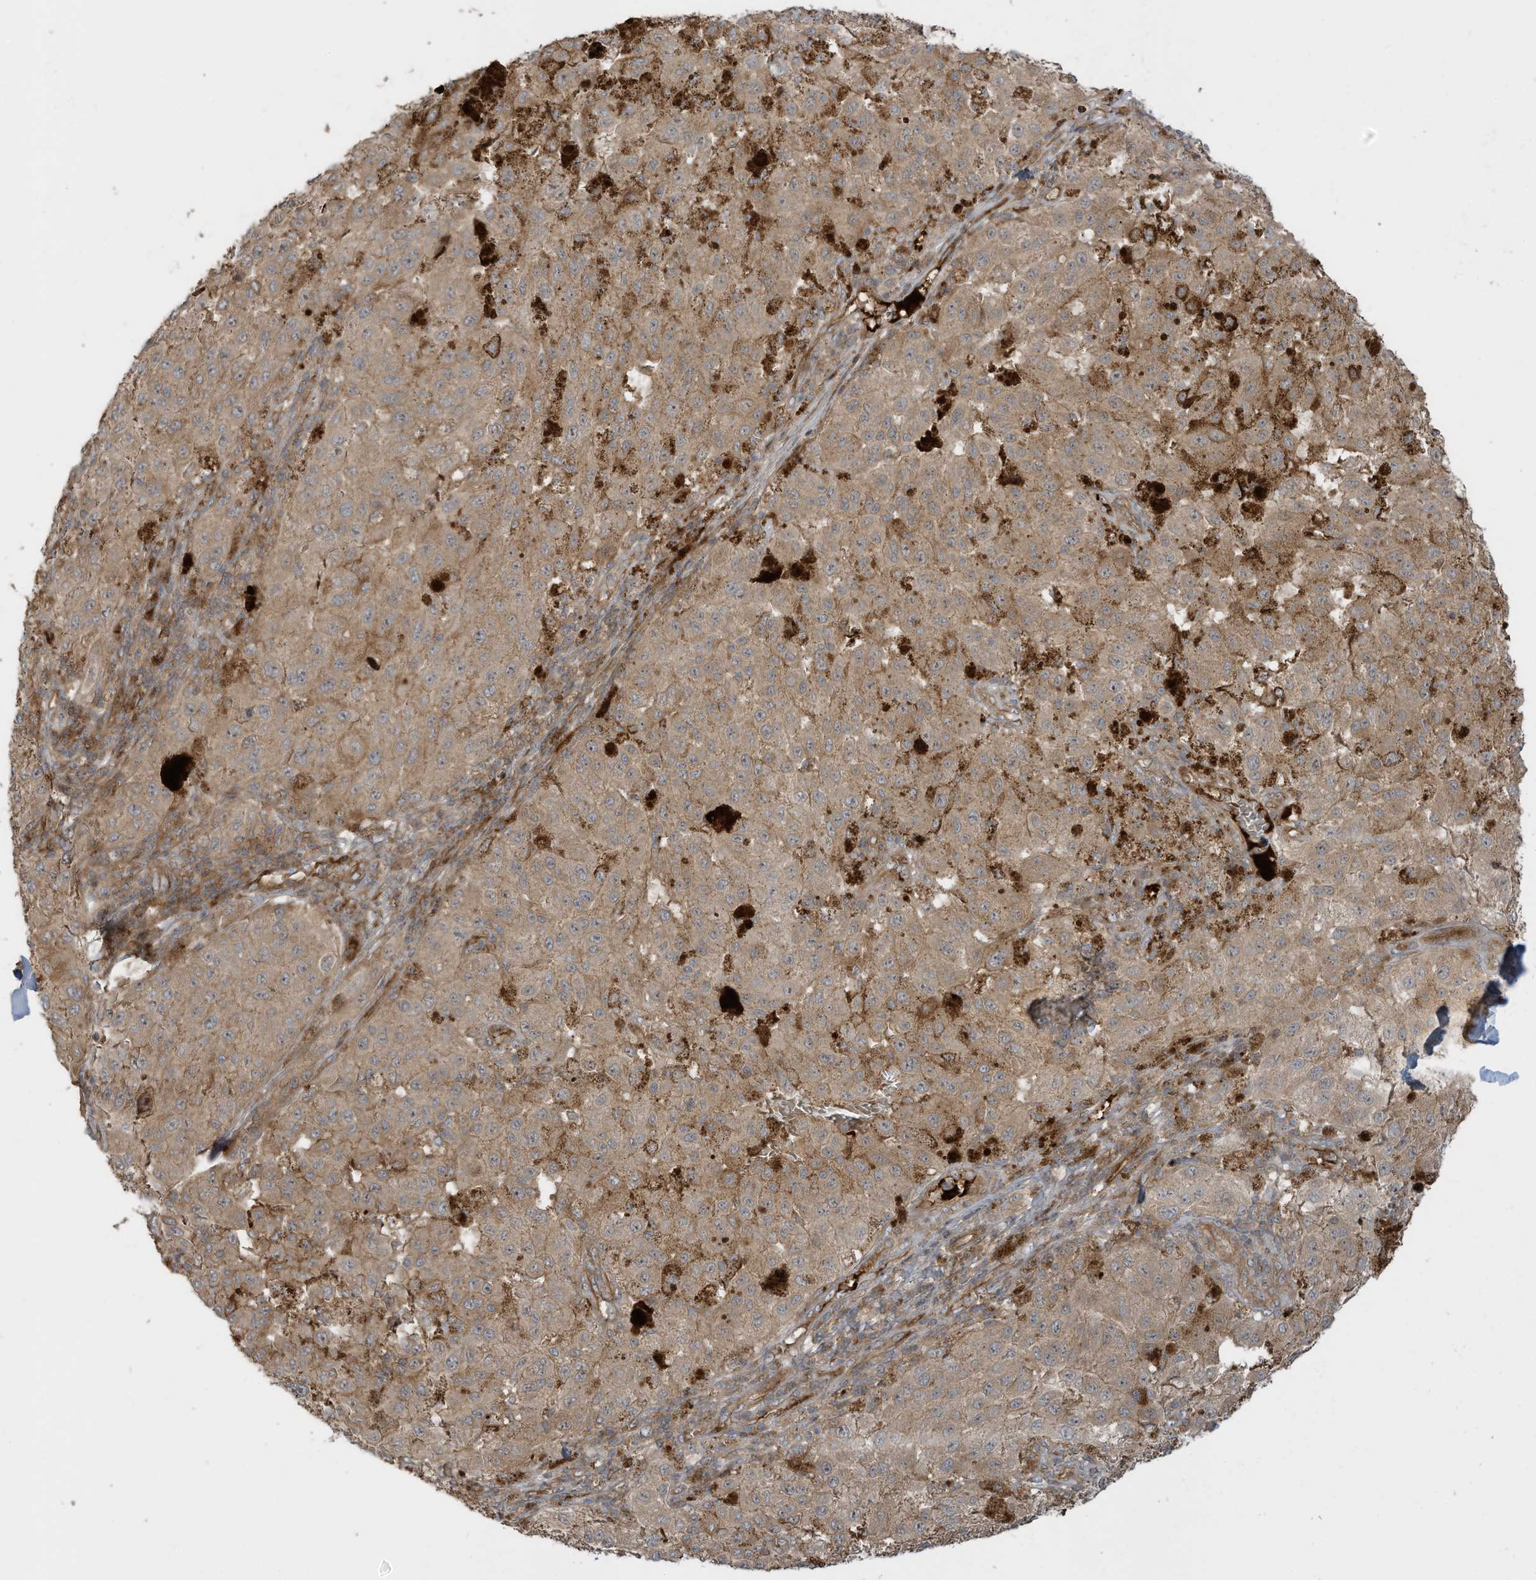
{"staining": {"intensity": "weak", "quantity": ">75%", "location": "cytoplasmic/membranous"}, "tissue": "melanoma", "cell_type": "Tumor cells", "image_type": "cancer", "snomed": [{"axis": "morphology", "description": "Malignant melanoma, NOS"}, {"axis": "topography", "description": "Skin"}], "caption": "Protein analysis of malignant melanoma tissue demonstrates weak cytoplasmic/membranous expression in approximately >75% of tumor cells.", "gene": "ENTR1", "patient": {"sex": "female", "age": 64}}